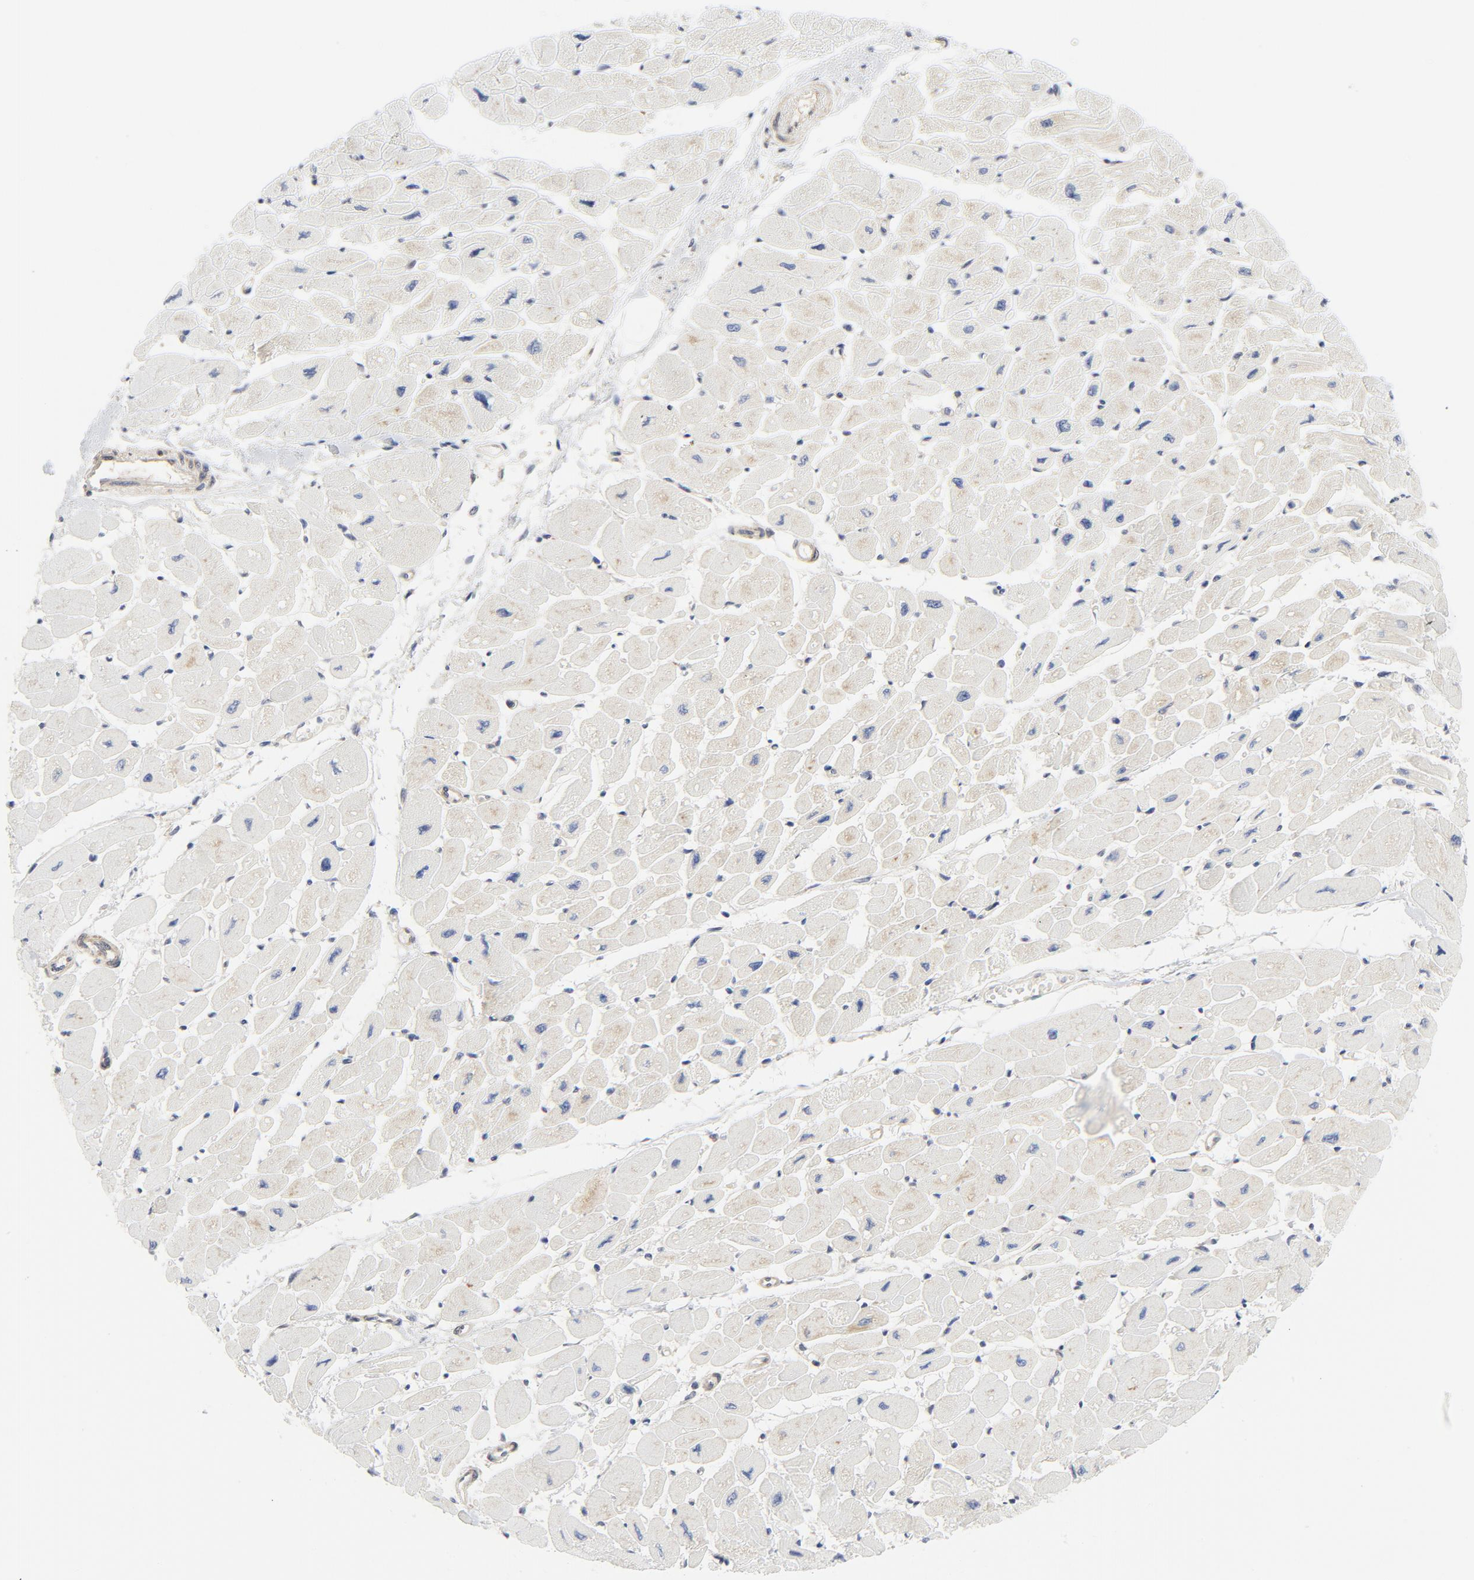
{"staining": {"intensity": "negative", "quantity": "none", "location": "none"}, "tissue": "heart muscle", "cell_type": "Cardiomyocytes", "image_type": "normal", "snomed": [{"axis": "morphology", "description": "Normal tissue, NOS"}, {"axis": "topography", "description": "Heart"}], "caption": "The micrograph exhibits no staining of cardiomyocytes in unremarkable heart muscle. The staining was performed using DAB (3,3'-diaminobenzidine) to visualize the protein expression in brown, while the nuclei were stained in blue with hematoxylin (Magnification: 20x).", "gene": "BAD", "patient": {"sex": "female", "age": 54}}